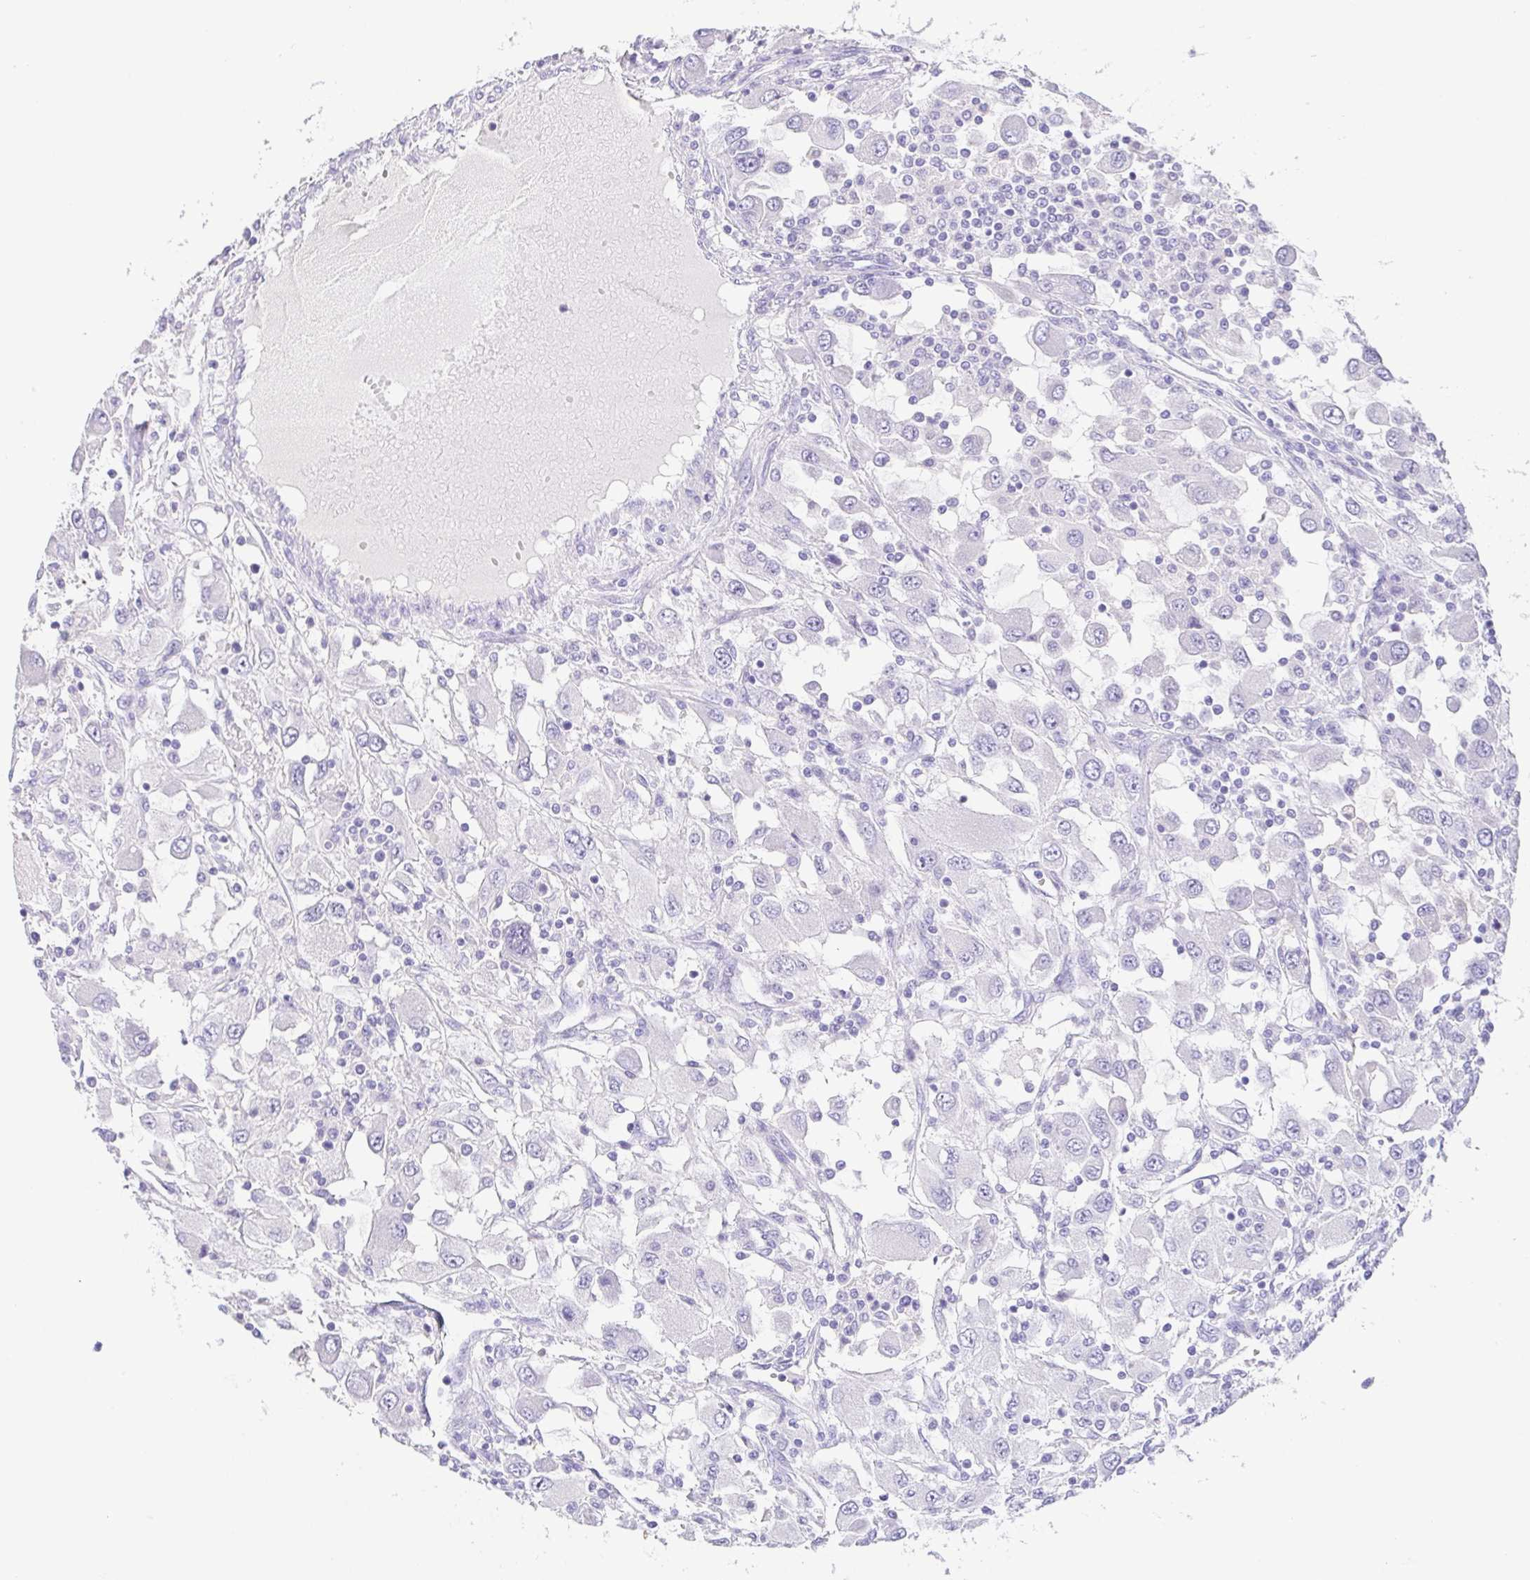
{"staining": {"intensity": "negative", "quantity": "none", "location": "none"}, "tissue": "renal cancer", "cell_type": "Tumor cells", "image_type": "cancer", "snomed": [{"axis": "morphology", "description": "Adenocarcinoma, NOS"}, {"axis": "topography", "description": "Kidney"}], "caption": "DAB immunohistochemical staining of human adenocarcinoma (renal) reveals no significant staining in tumor cells. (DAB (3,3'-diaminobenzidine) immunohistochemistry, high magnification).", "gene": "HAPLN2", "patient": {"sex": "female", "age": 67}}